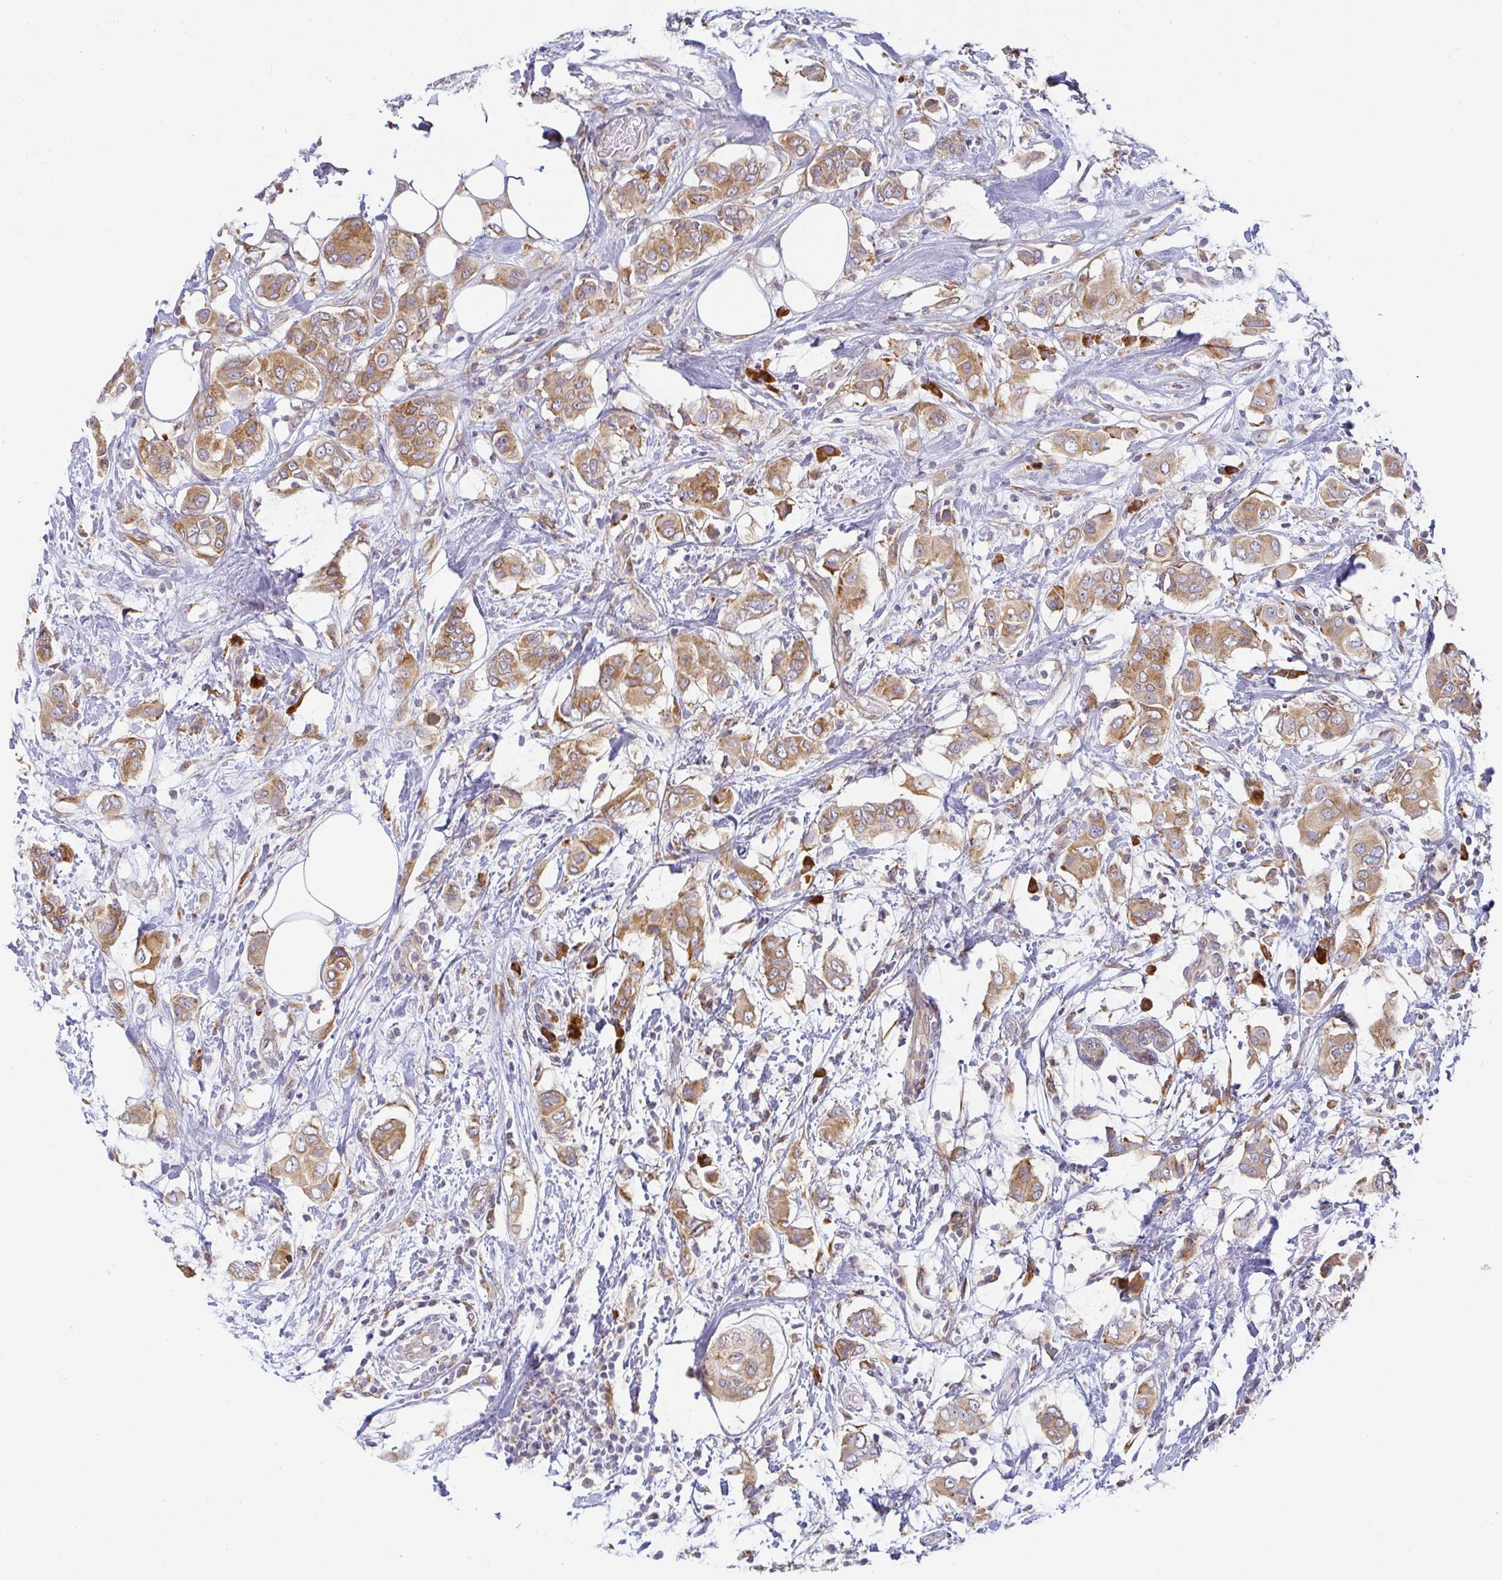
{"staining": {"intensity": "moderate", "quantity": ">75%", "location": "cytoplasmic/membranous"}, "tissue": "breast cancer", "cell_type": "Tumor cells", "image_type": "cancer", "snomed": [{"axis": "morphology", "description": "Lobular carcinoma"}, {"axis": "topography", "description": "Breast"}], "caption": "Immunohistochemical staining of breast cancer demonstrates medium levels of moderate cytoplasmic/membranous staining in about >75% of tumor cells.", "gene": "DERL2", "patient": {"sex": "female", "age": 51}}